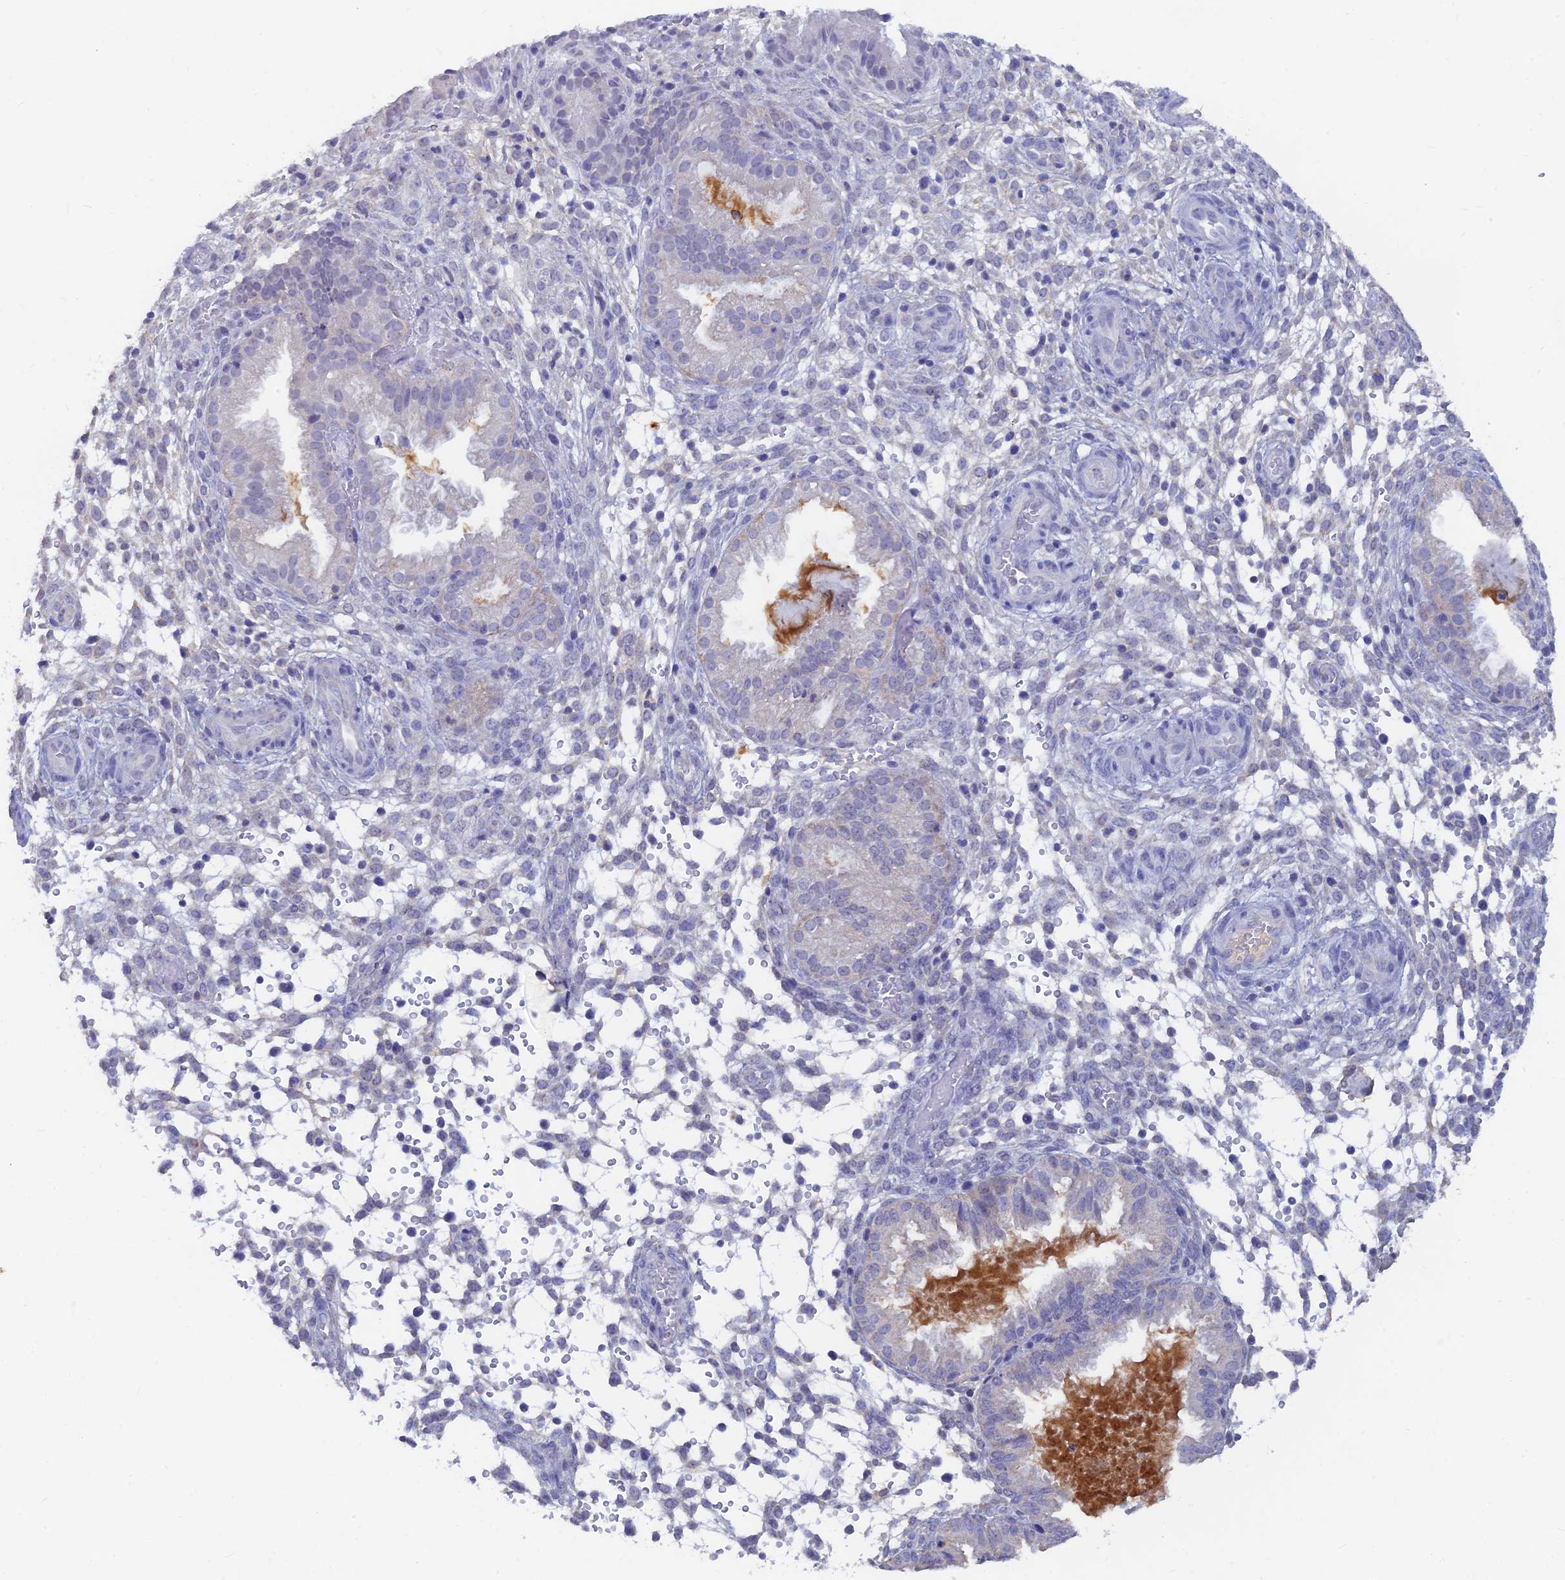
{"staining": {"intensity": "negative", "quantity": "none", "location": "none"}, "tissue": "endometrium", "cell_type": "Cells in endometrial stroma", "image_type": "normal", "snomed": [{"axis": "morphology", "description": "Normal tissue, NOS"}, {"axis": "topography", "description": "Endometrium"}], "caption": "High magnification brightfield microscopy of unremarkable endometrium stained with DAB (3,3'-diaminobenzidine) (brown) and counterstained with hematoxylin (blue): cells in endometrial stroma show no significant positivity. The staining is performed using DAB brown chromogen with nuclei counter-stained in using hematoxylin.", "gene": "LRIF1", "patient": {"sex": "female", "age": 33}}